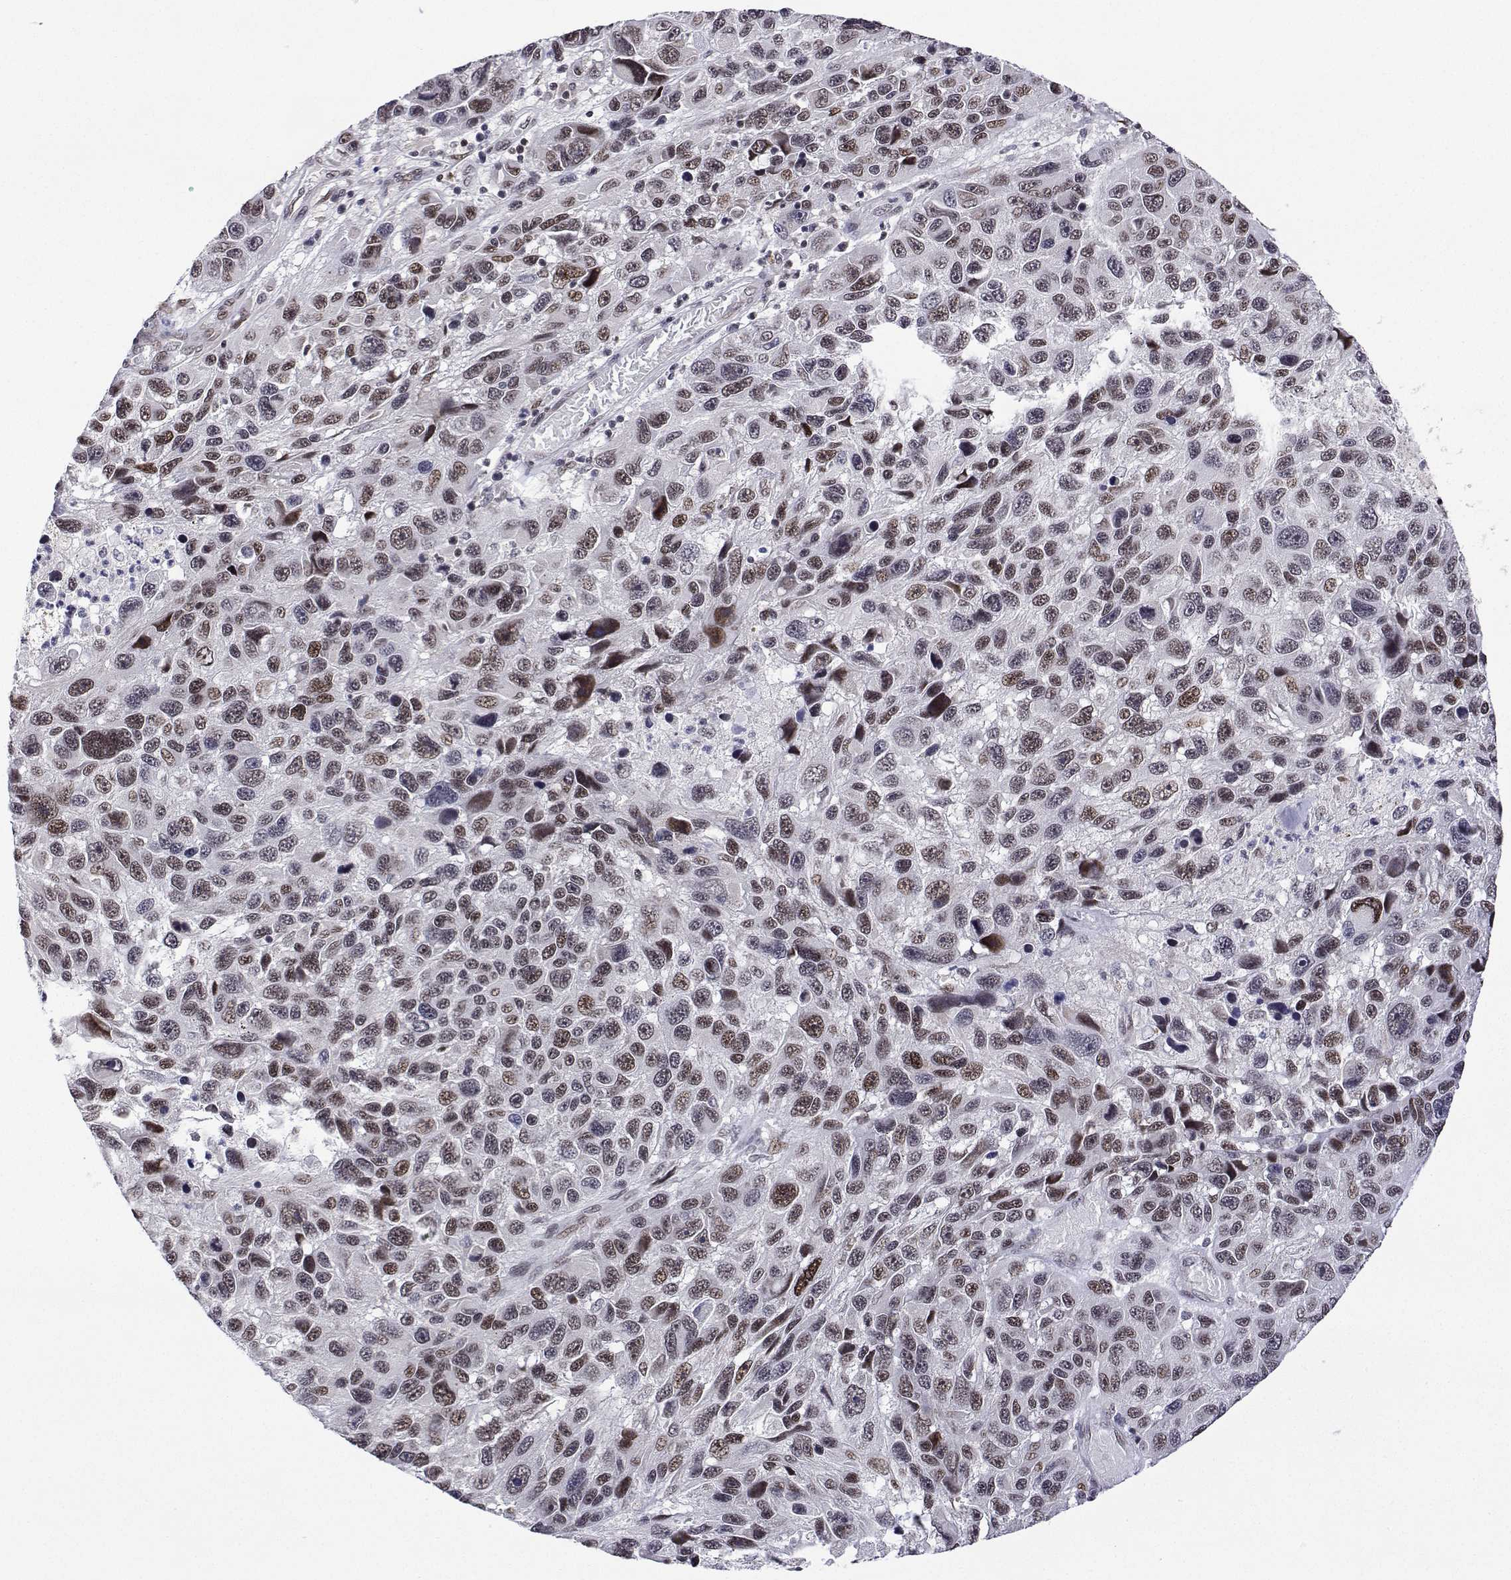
{"staining": {"intensity": "moderate", "quantity": "25%-75%", "location": "nuclear"}, "tissue": "melanoma", "cell_type": "Tumor cells", "image_type": "cancer", "snomed": [{"axis": "morphology", "description": "Malignant melanoma, NOS"}, {"axis": "topography", "description": "Skin"}], "caption": "Immunohistochemical staining of human malignant melanoma shows medium levels of moderate nuclear protein expression in approximately 25%-75% of tumor cells.", "gene": "XPC", "patient": {"sex": "male", "age": 53}}